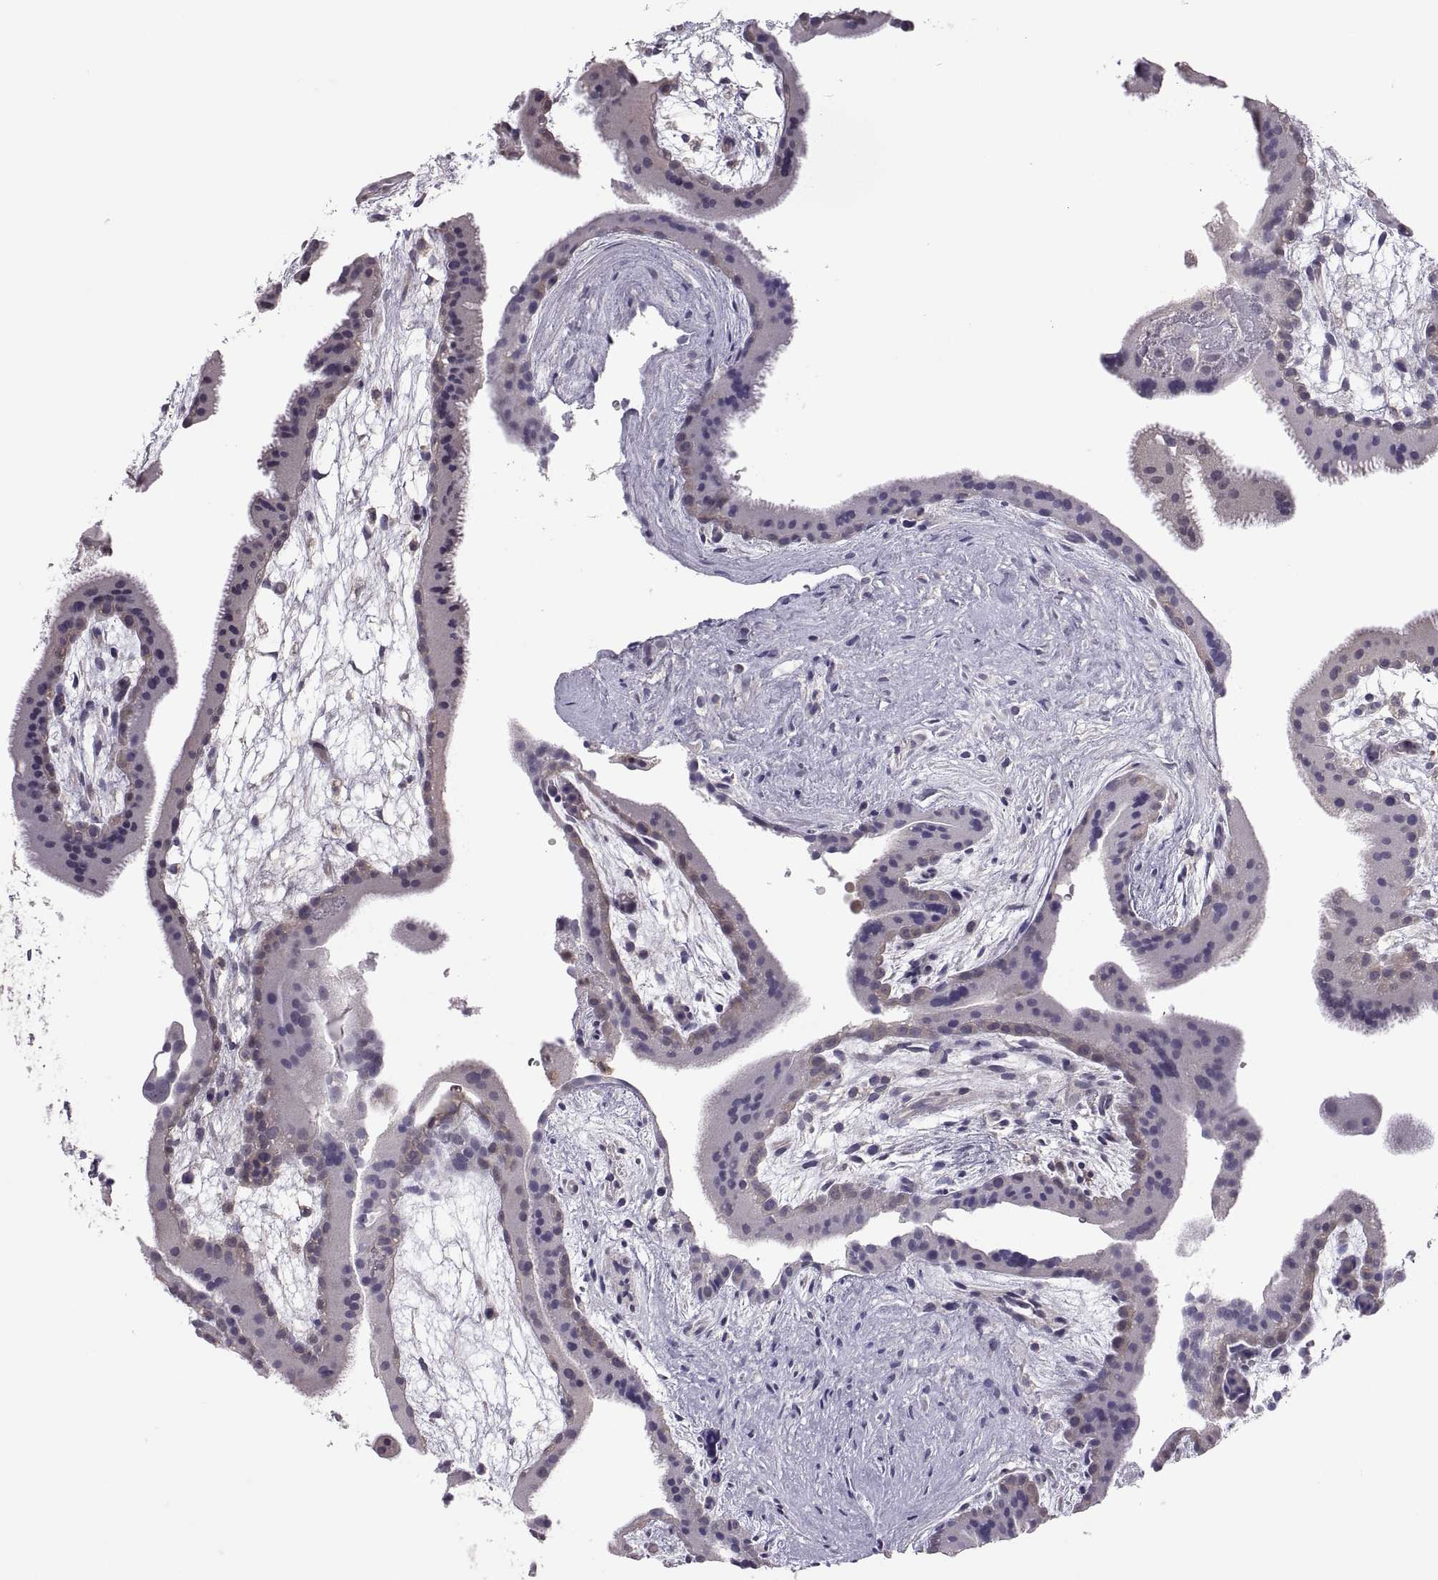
{"staining": {"intensity": "negative", "quantity": "none", "location": "none"}, "tissue": "placenta", "cell_type": "Decidual cells", "image_type": "normal", "snomed": [{"axis": "morphology", "description": "Normal tissue, NOS"}, {"axis": "topography", "description": "Placenta"}], "caption": "An immunohistochemistry photomicrograph of benign placenta is shown. There is no staining in decidual cells of placenta. (DAB immunohistochemistry (IHC) visualized using brightfield microscopy, high magnification).", "gene": "FGF9", "patient": {"sex": "female", "age": 19}}